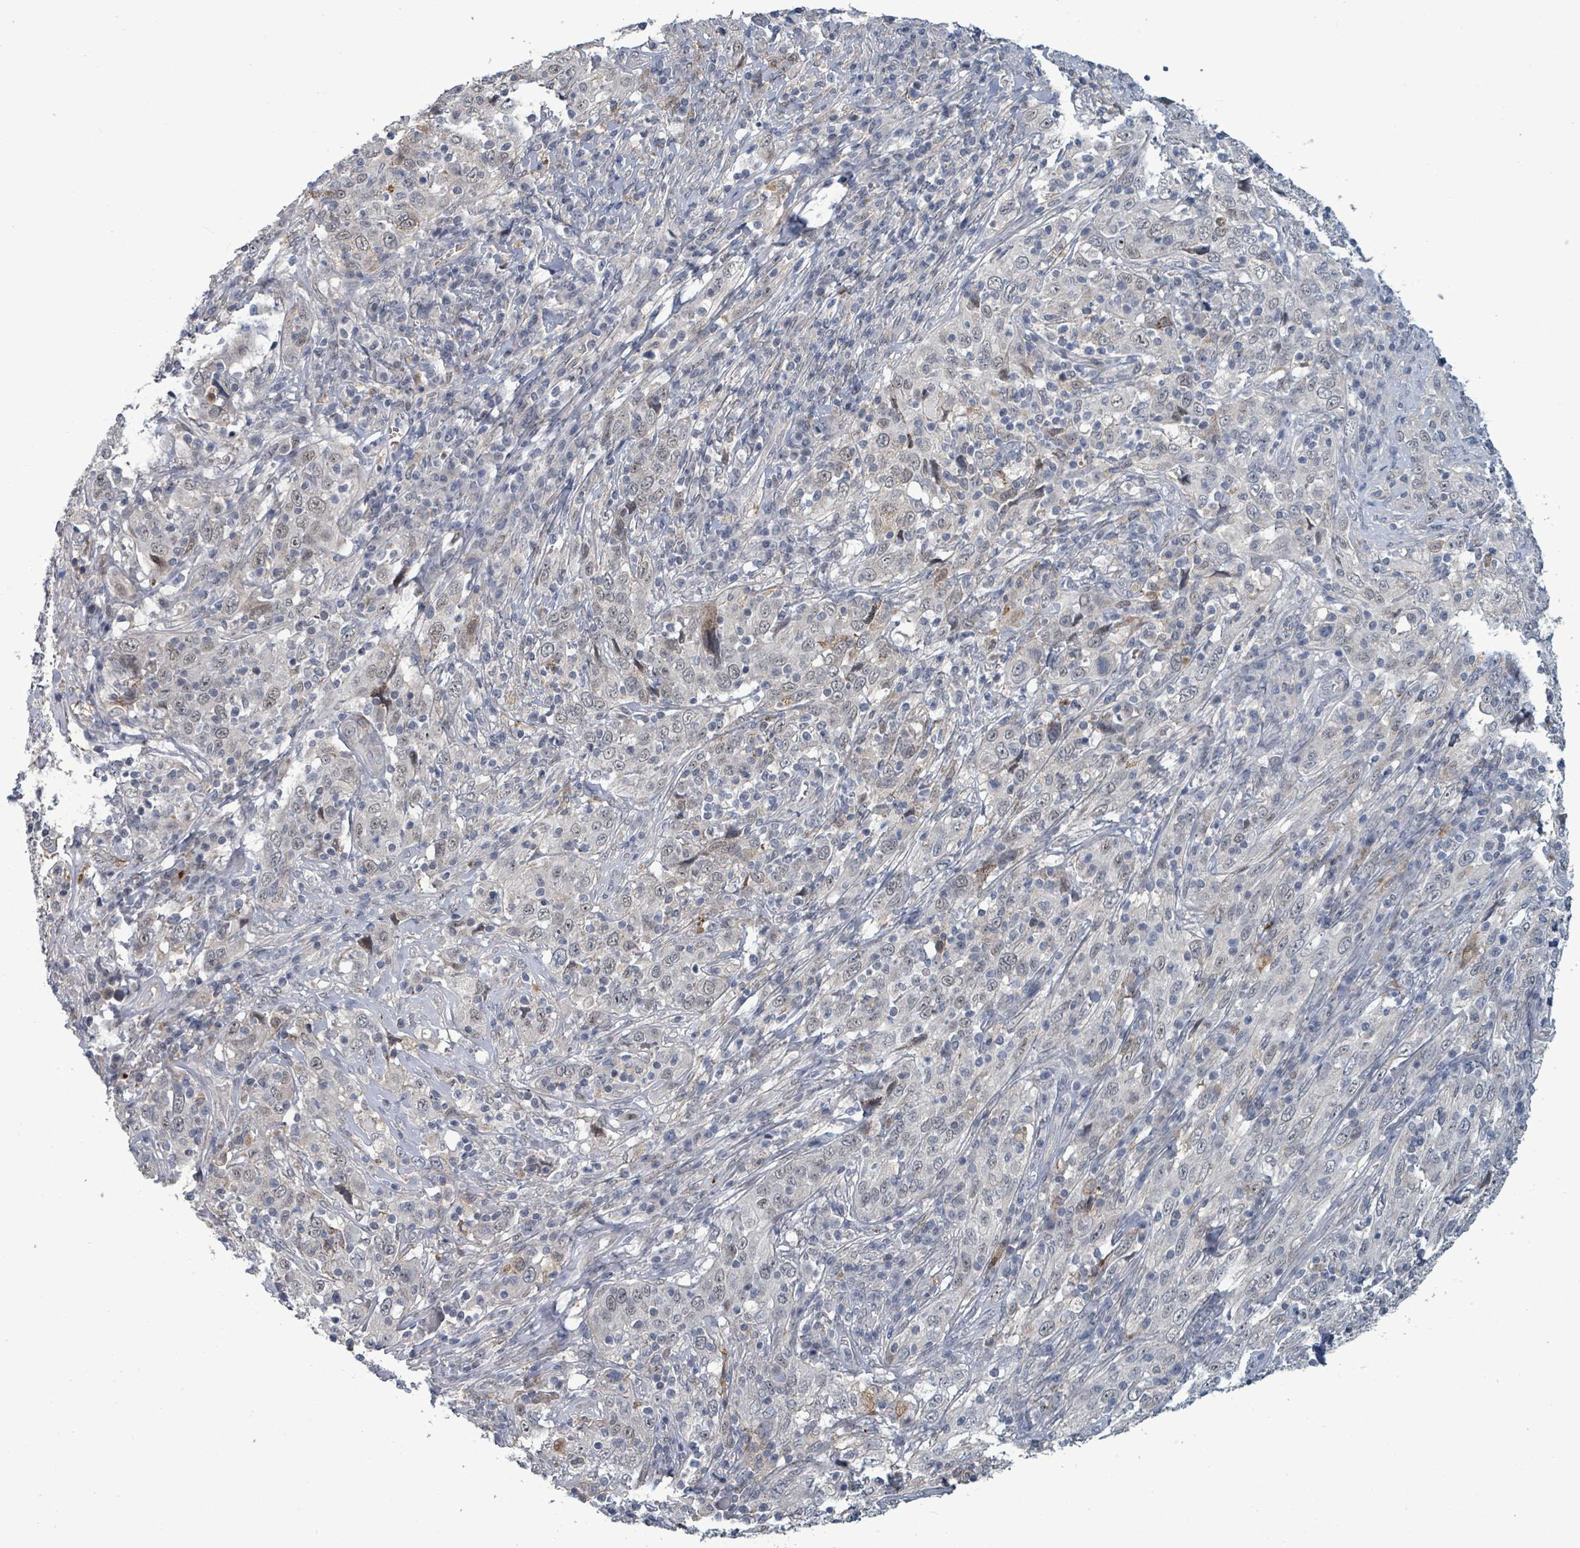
{"staining": {"intensity": "weak", "quantity": "<25%", "location": "nuclear"}, "tissue": "cervical cancer", "cell_type": "Tumor cells", "image_type": "cancer", "snomed": [{"axis": "morphology", "description": "Squamous cell carcinoma, NOS"}, {"axis": "topography", "description": "Cervix"}], "caption": "This is an immunohistochemistry photomicrograph of cervical cancer (squamous cell carcinoma). There is no staining in tumor cells.", "gene": "TRDMT1", "patient": {"sex": "female", "age": 46}}